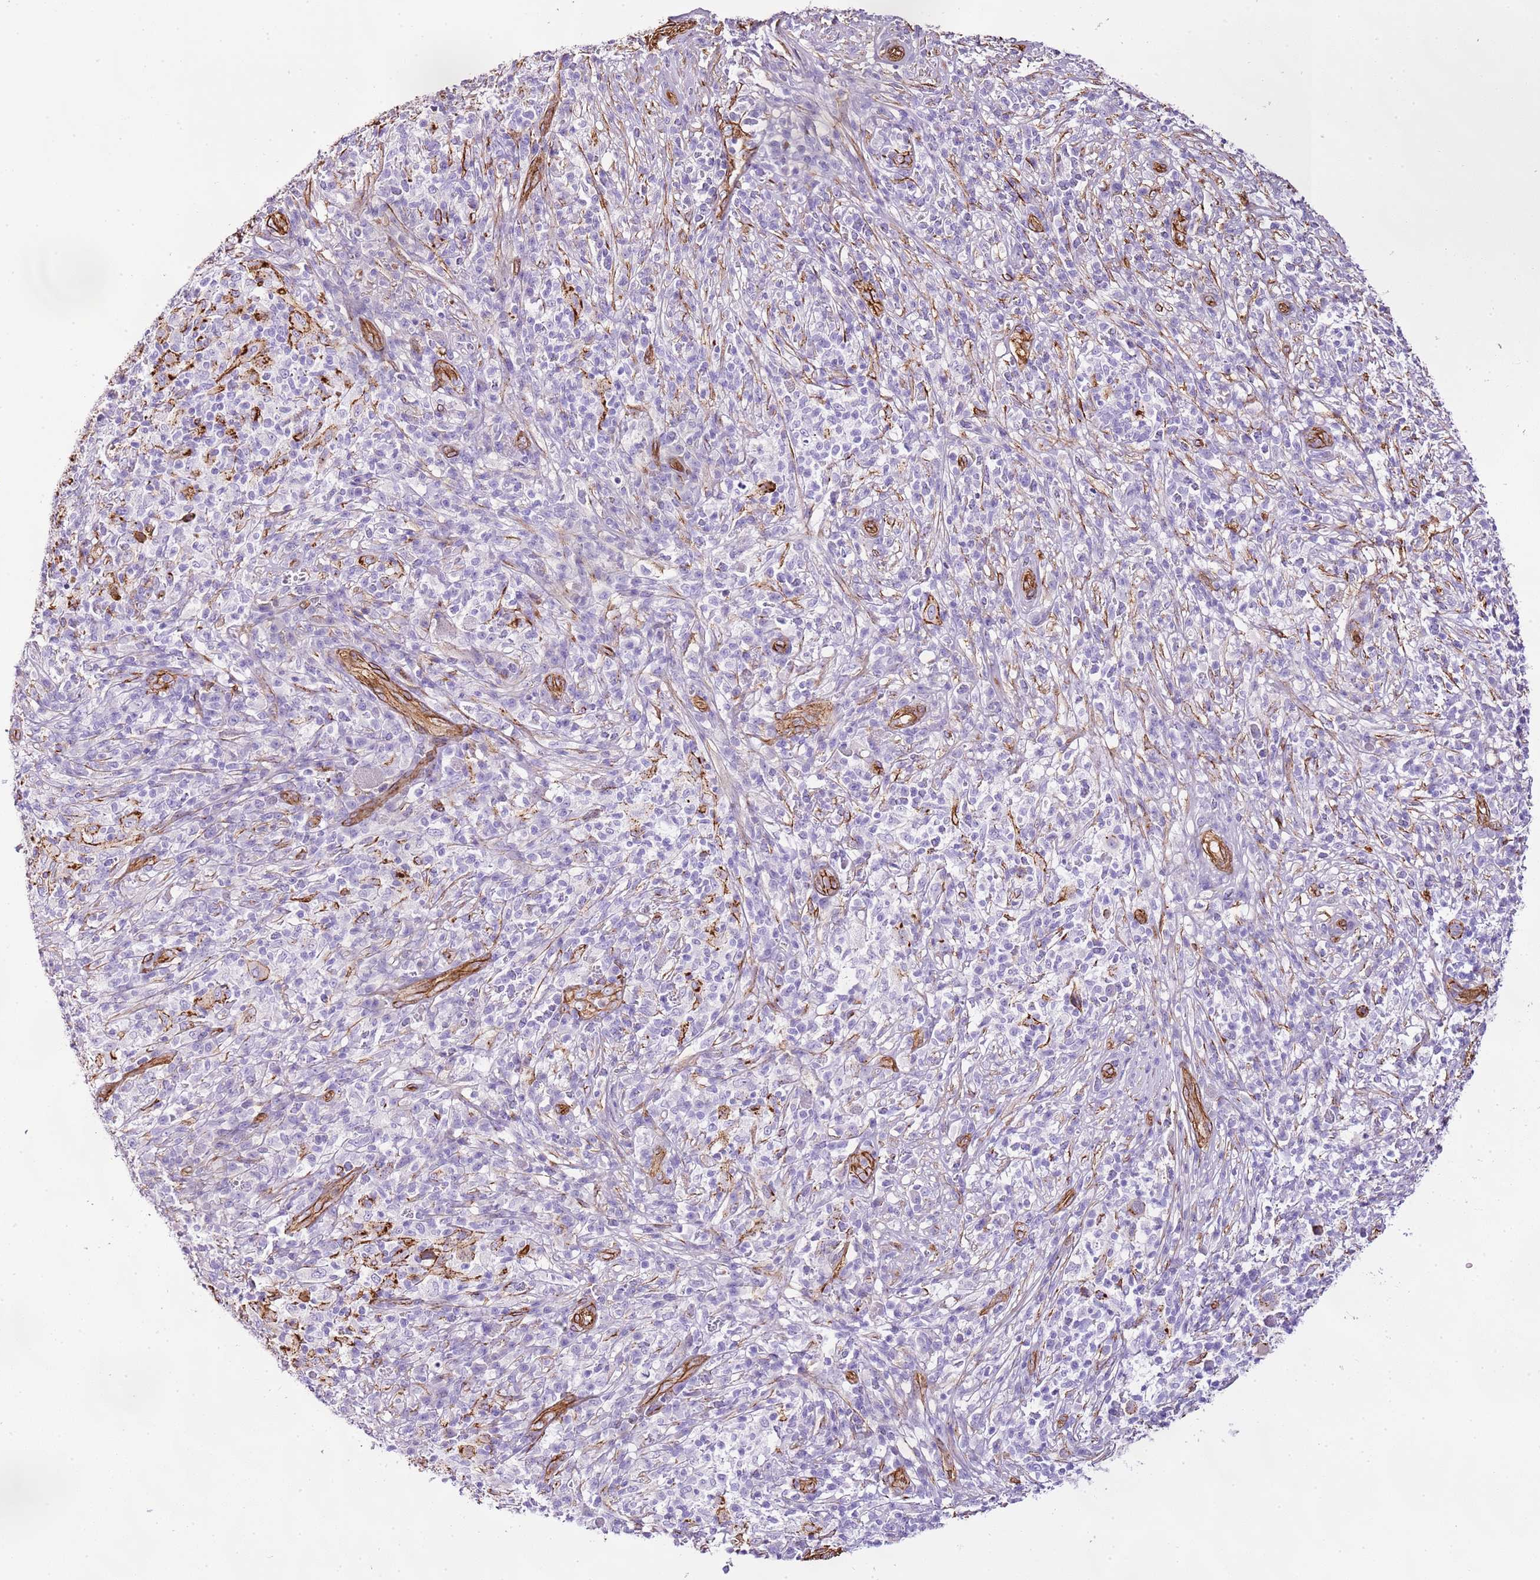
{"staining": {"intensity": "negative", "quantity": "none", "location": "none"}, "tissue": "melanoma", "cell_type": "Tumor cells", "image_type": "cancer", "snomed": [{"axis": "morphology", "description": "Malignant melanoma, NOS"}, {"axis": "topography", "description": "Skin"}], "caption": "An IHC micrograph of malignant melanoma is shown. There is no staining in tumor cells of malignant melanoma.", "gene": "CTDSPL", "patient": {"sex": "male", "age": 66}}